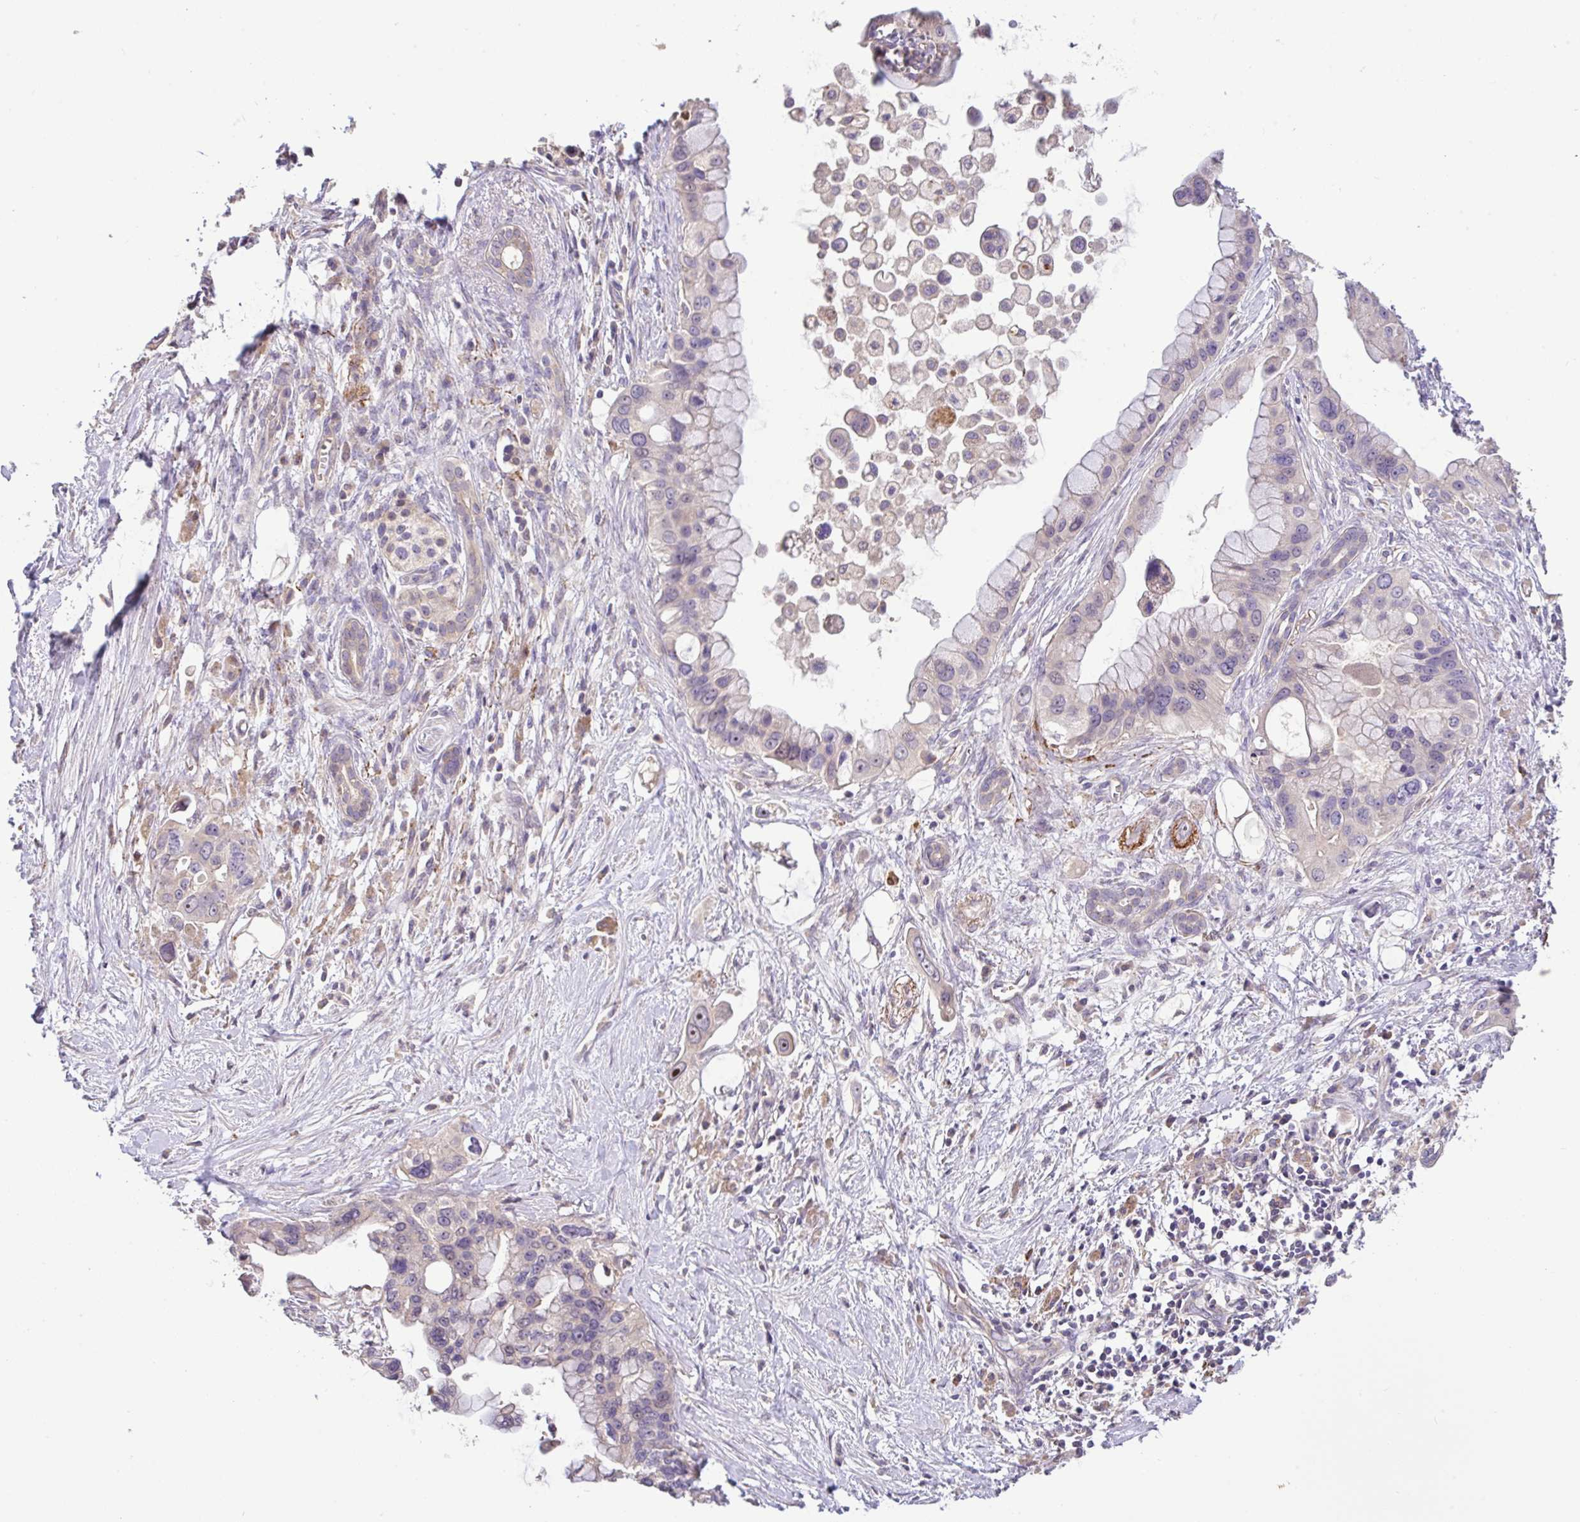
{"staining": {"intensity": "negative", "quantity": "none", "location": "none"}, "tissue": "pancreatic cancer", "cell_type": "Tumor cells", "image_type": "cancer", "snomed": [{"axis": "morphology", "description": "Adenocarcinoma, NOS"}, {"axis": "topography", "description": "Pancreas"}], "caption": "DAB (3,3'-diaminobenzidine) immunohistochemical staining of pancreatic cancer (adenocarcinoma) shows no significant expression in tumor cells.", "gene": "C1QTNF9B", "patient": {"sex": "female", "age": 83}}